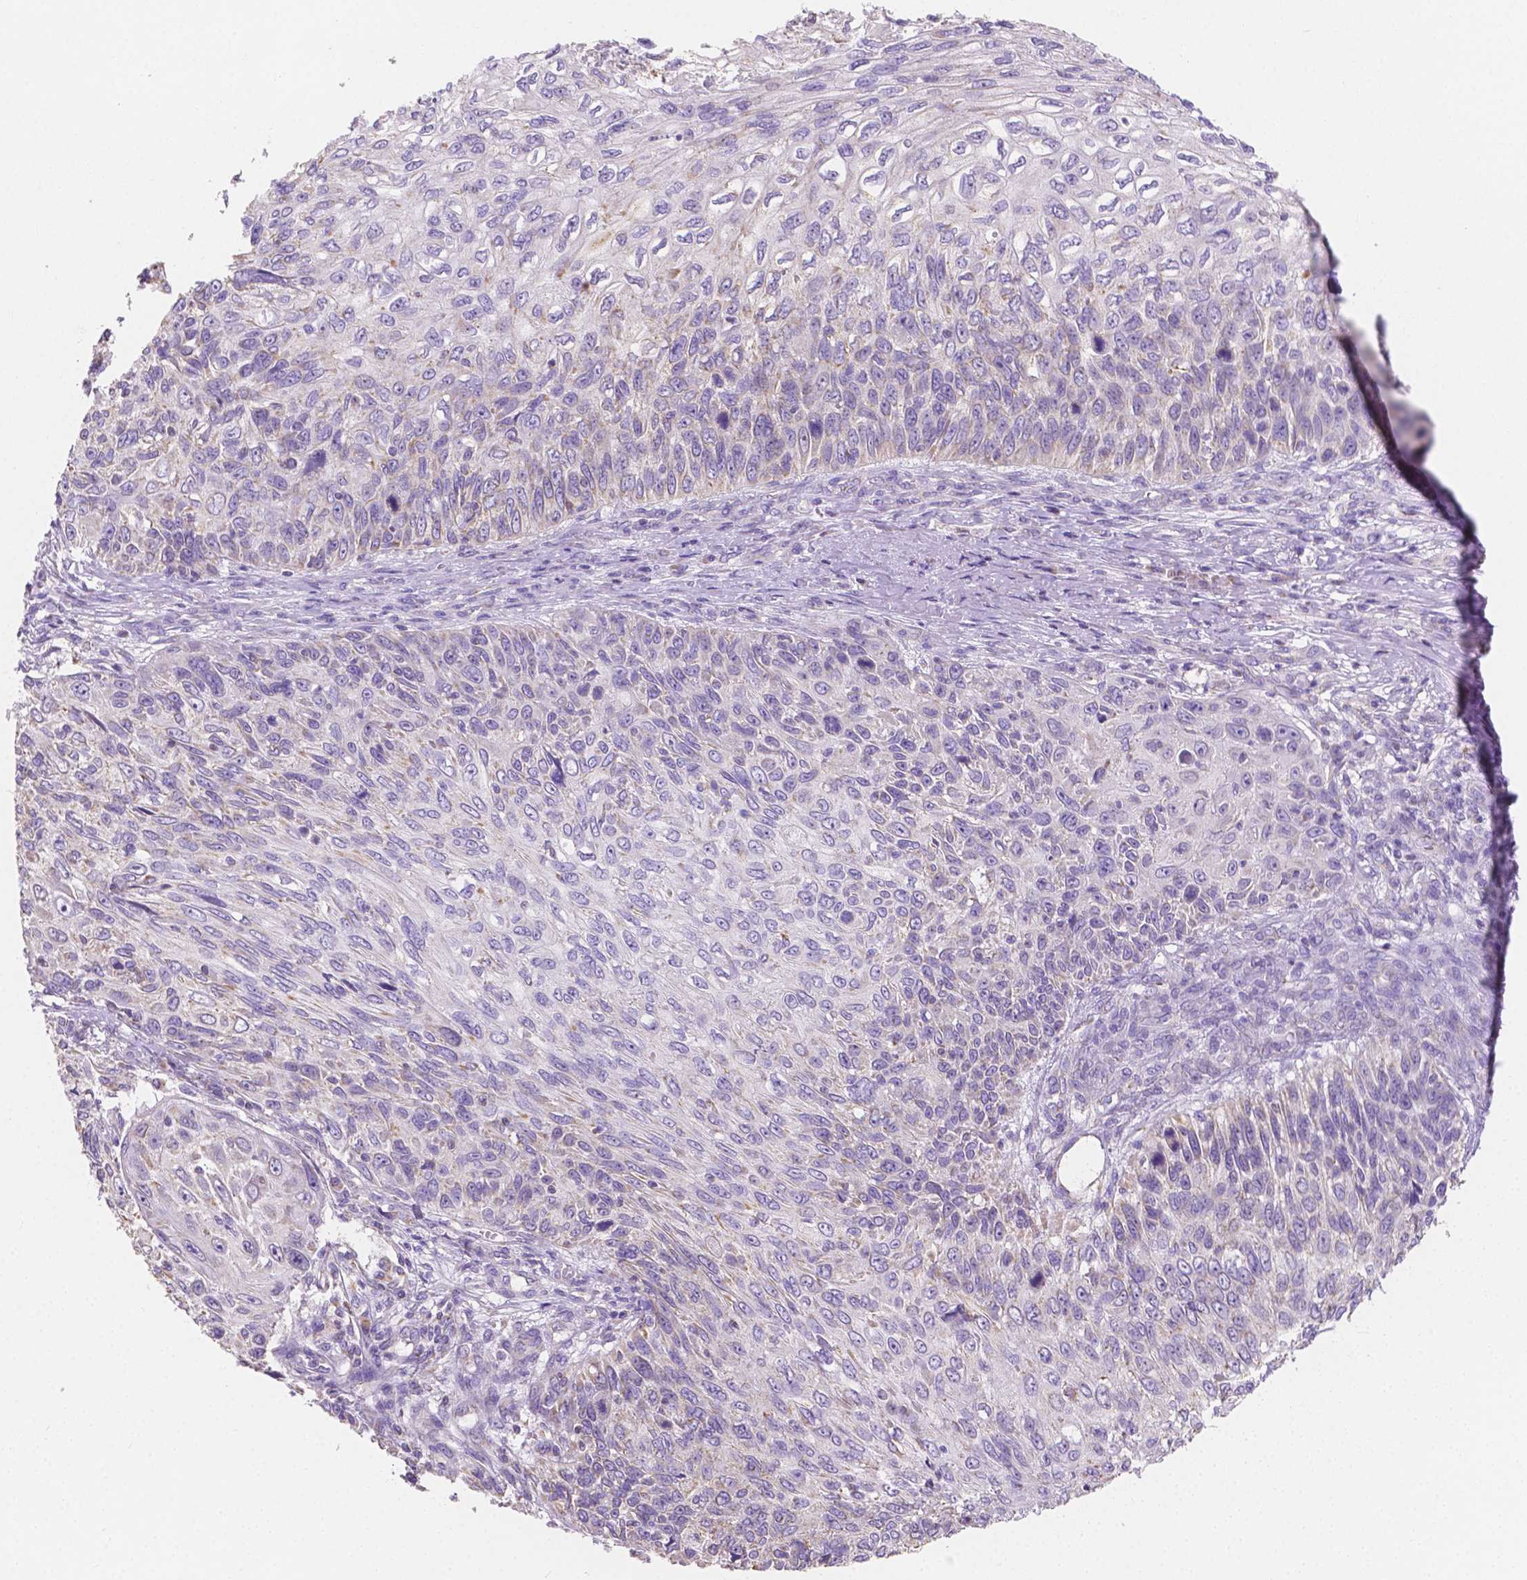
{"staining": {"intensity": "negative", "quantity": "none", "location": "none"}, "tissue": "skin cancer", "cell_type": "Tumor cells", "image_type": "cancer", "snomed": [{"axis": "morphology", "description": "Squamous cell carcinoma, NOS"}, {"axis": "topography", "description": "Skin"}], "caption": "This micrograph is of skin cancer stained with immunohistochemistry (IHC) to label a protein in brown with the nuclei are counter-stained blue. There is no expression in tumor cells. (Brightfield microscopy of DAB (3,3'-diaminobenzidine) IHC at high magnification).", "gene": "TMEM130", "patient": {"sex": "male", "age": 92}}